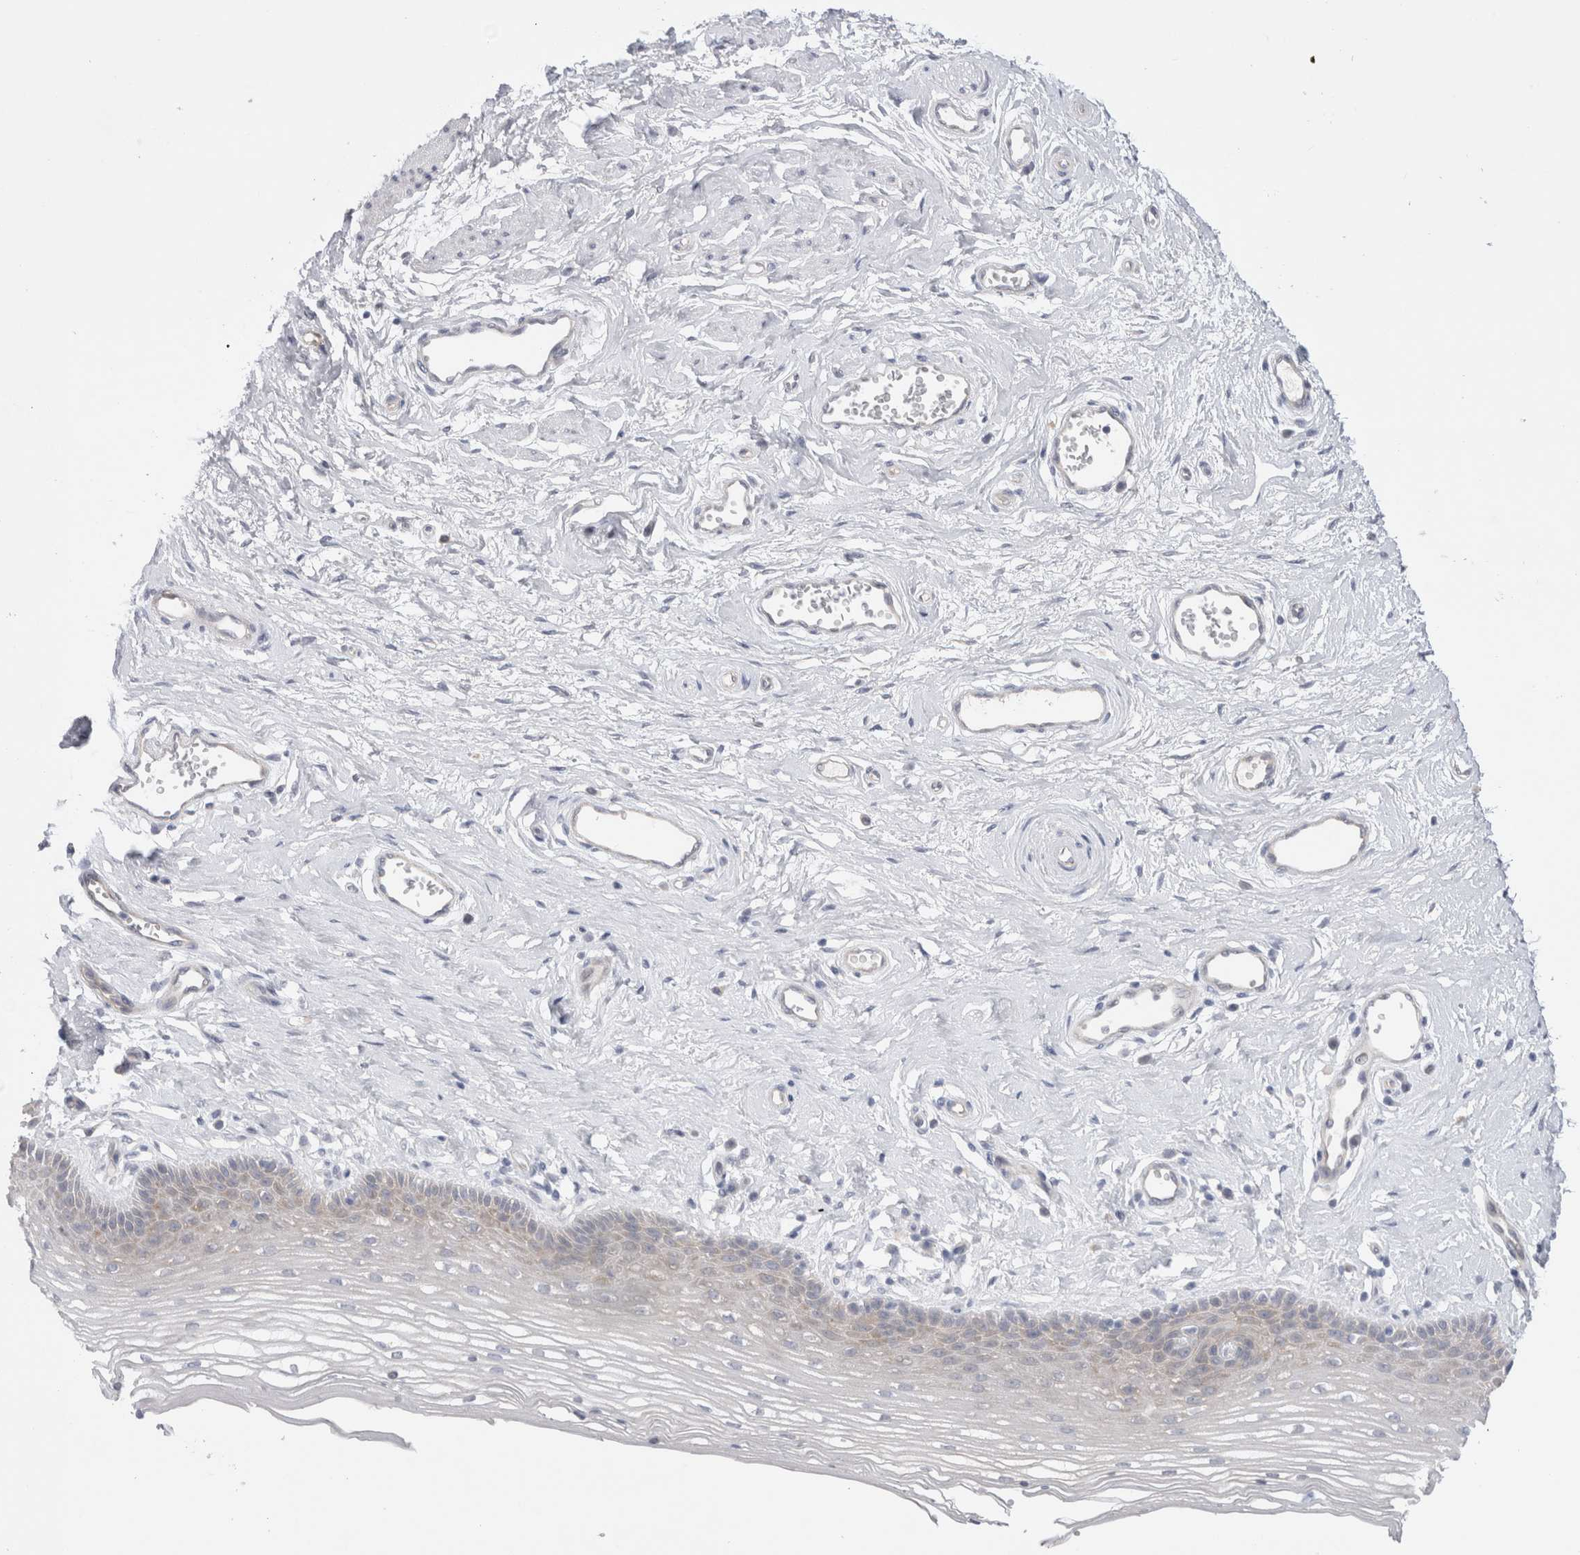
{"staining": {"intensity": "weak", "quantity": "<25%", "location": "cytoplasmic/membranous"}, "tissue": "vagina", "cell_type": "Squamous epithelial cells", "image_type": "normal", "snomed": [{"axis": "morphology", "description": "Normal tissue, NOS"}, {"axis": "topography", "description": "Vagina"}], "caption": "Squamous epithelial cells show no significant positivity in unremarkable vagina. (DAB immunohistochemistry, high magnification).", "gene": "WIPF2", "patient": {"sex": "female", "age": 46}}